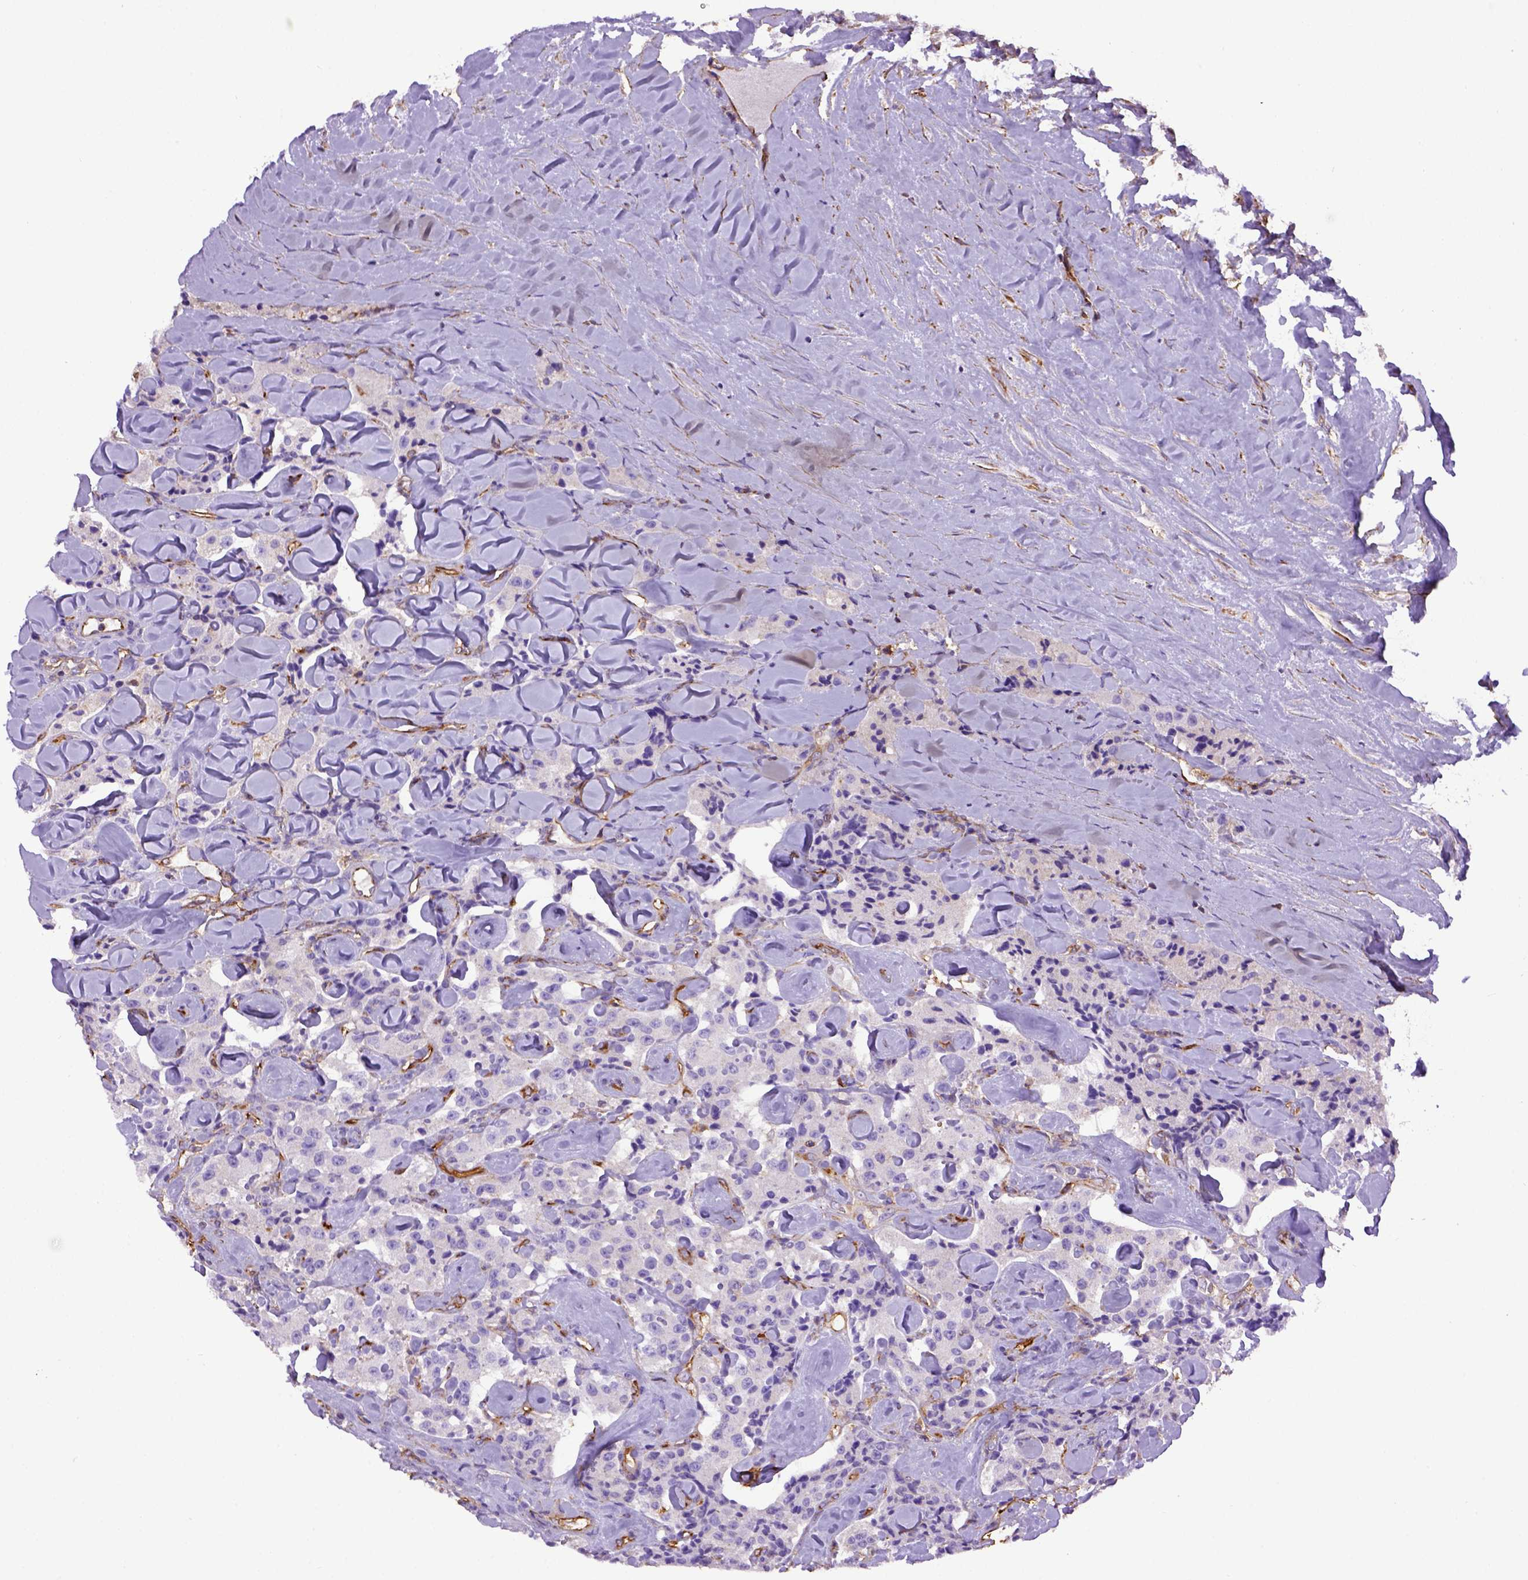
{"staining": {"intensity": "negative", "quantity": "none", "location": "none"}, "tissue": "carcinoid", "cell_type": "Tumor cells", "image_type": "cancer", "snomed": [{"axis": "morphology", "description": "Carcinoid, malignant, NOS"}, {"axis": "topography", "description": "Pancreas"}], "caption": "Tumor cells are negative for brown protein staining in carcinoid (malignant). (Immunohistochemistry, brightfield microscopy, high magnification).", "gene": "MVP", "patient": {"sex": "male", "age": 41}}